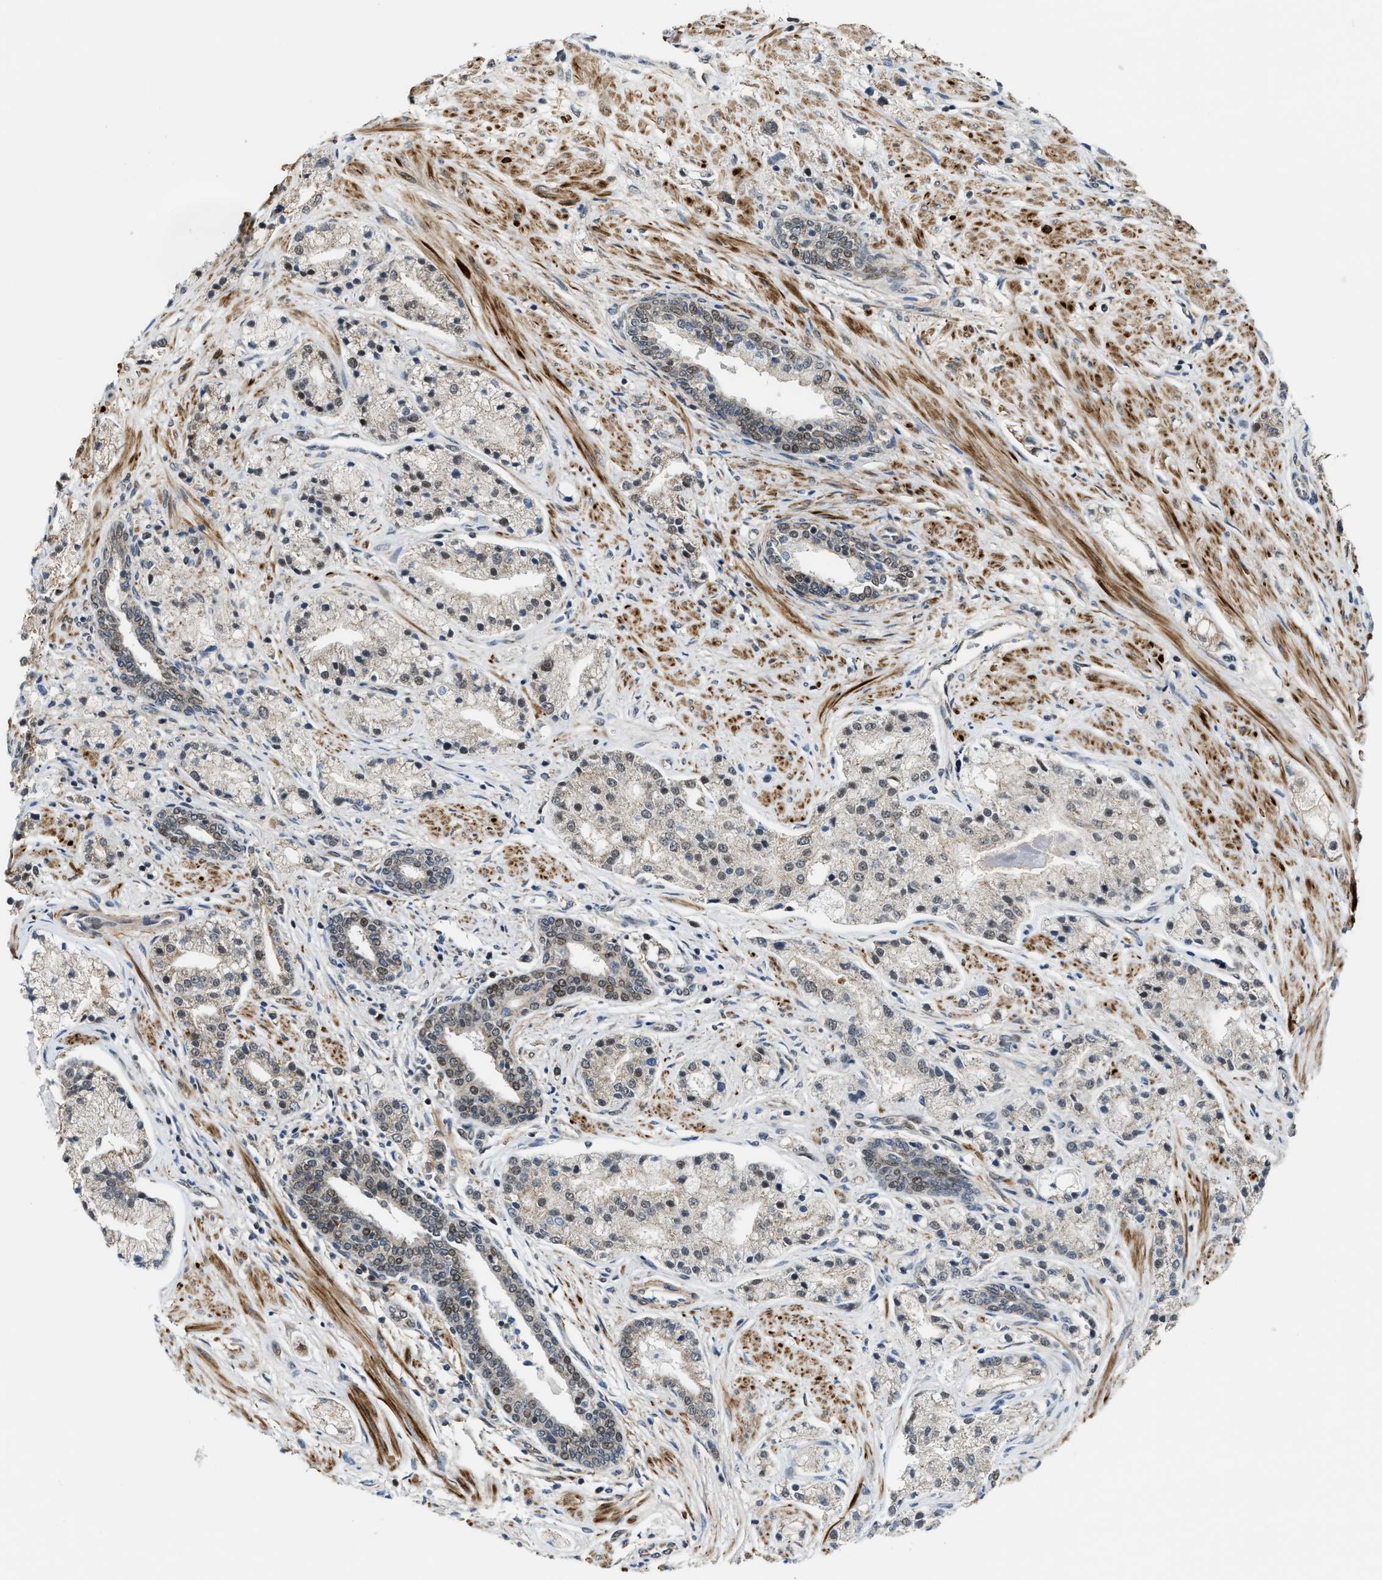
{"staining": {"intensity": "weak", "quantity": "<25%", "location": "nuclear"}, "tissue": "prostate cancer", "cell_type": "Tumor cells", "image_type": "cancer", "snomed": [{"axis": "morphology", "description": "Adenocarcinoma, High grade"}, {"axis": "topography", "description": "Prostate"}], "caption": "An immunohistochemistry micrograph of high-grade adenocarcinoma (prostate) is shown. There is no staining in tumor cells of high-grade adenocarcinoma (prostate).", "gene": "ZNF250", "patient": {"sex": "male", "age": 50}}